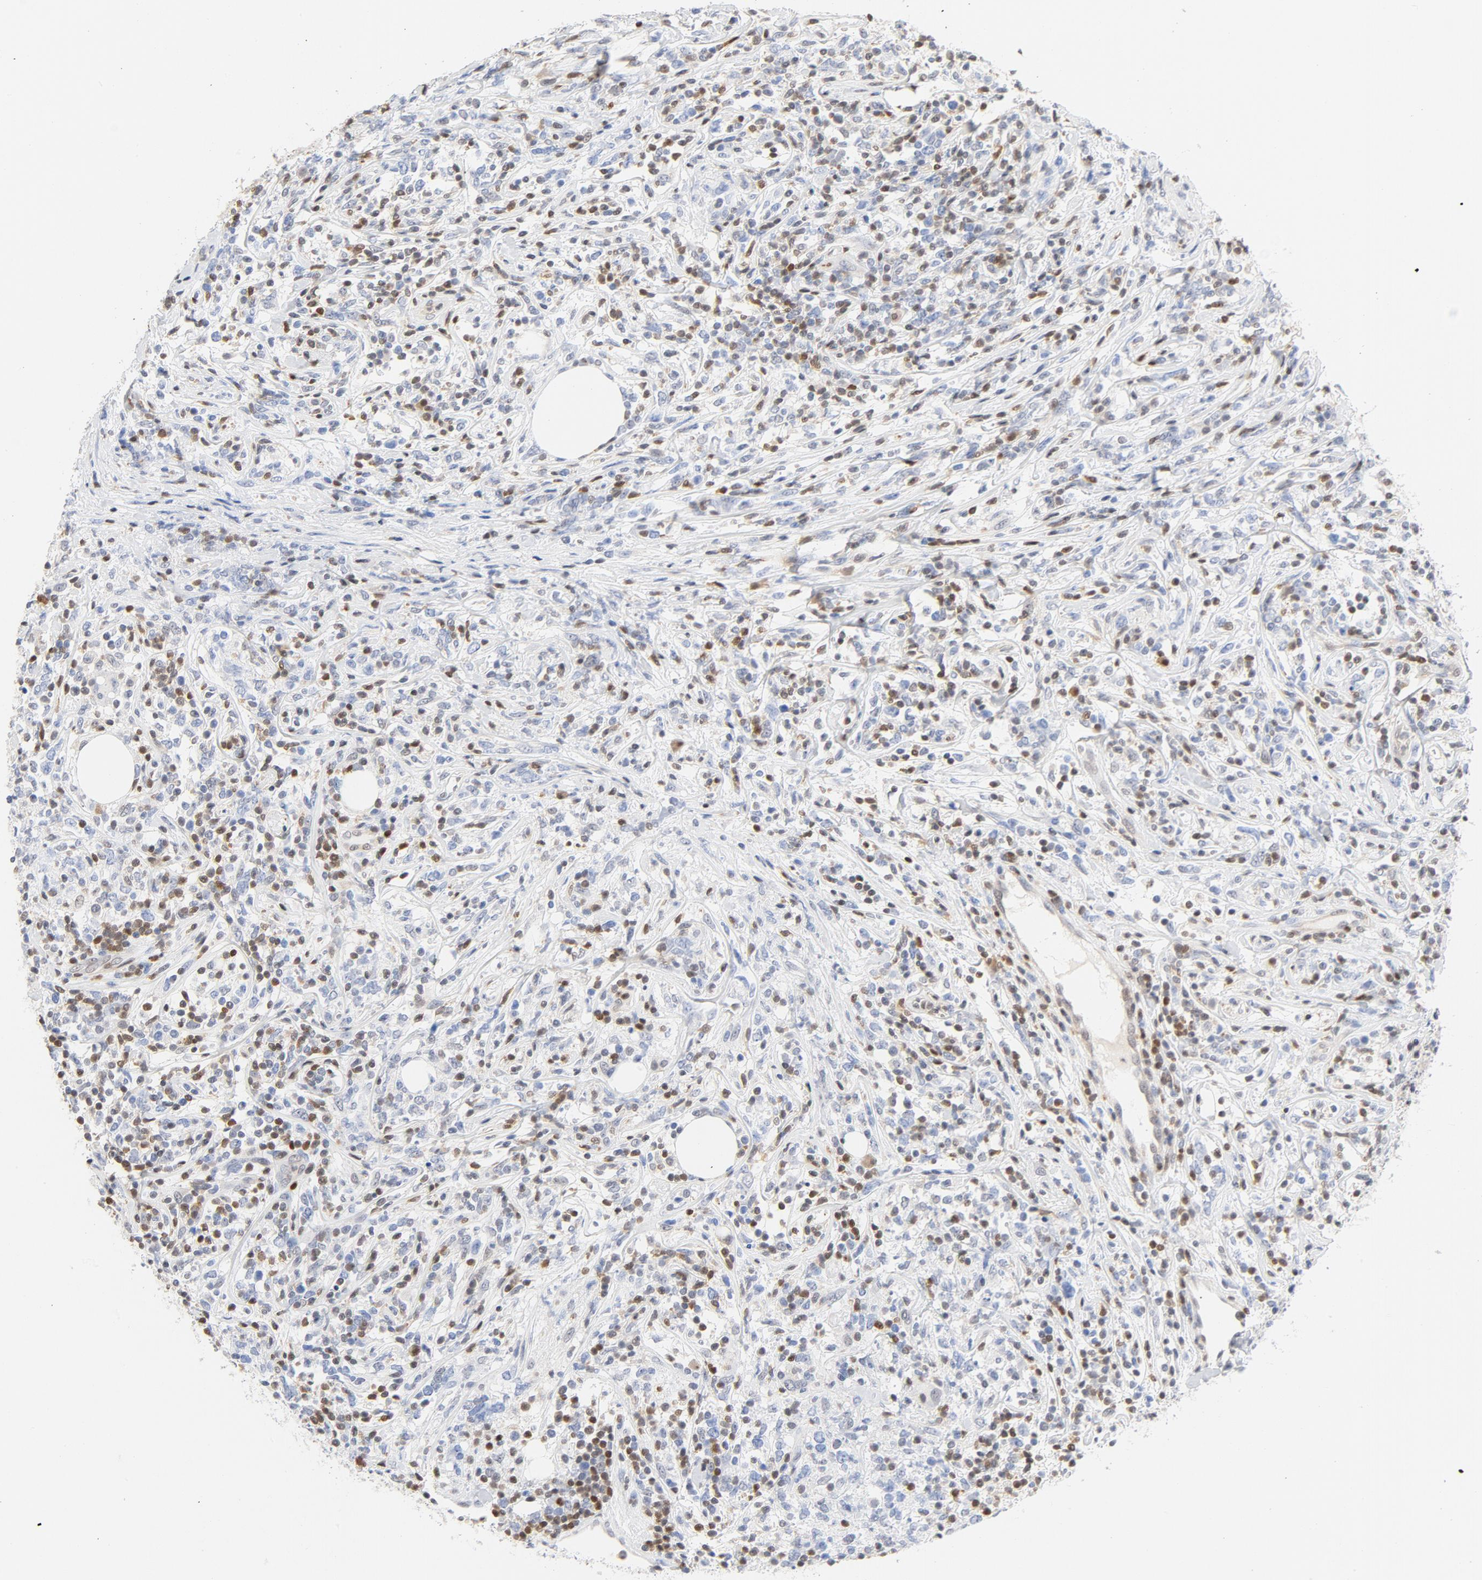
{"staining": {"intensity": "moderate", "quantity": "25%-75%", "location": "nuclear"}, "tissue": "lymphoma", "cell_type": "Tumor cells", "image_type": "cancer", "snomed": [{"axis": "morphology", "description": "Malignant lymphoma, non-Hodgkin's type, High grade"}, {"axis": "topography", "description": "Lymph node"}], "caption": "Protein expression analysis of lymphoma reveals moderate nuclear staining in approximately 25%-75% of tumor cells.", "gene": "CDKN1B", "patient": {"sex": "female", "age": 84}}